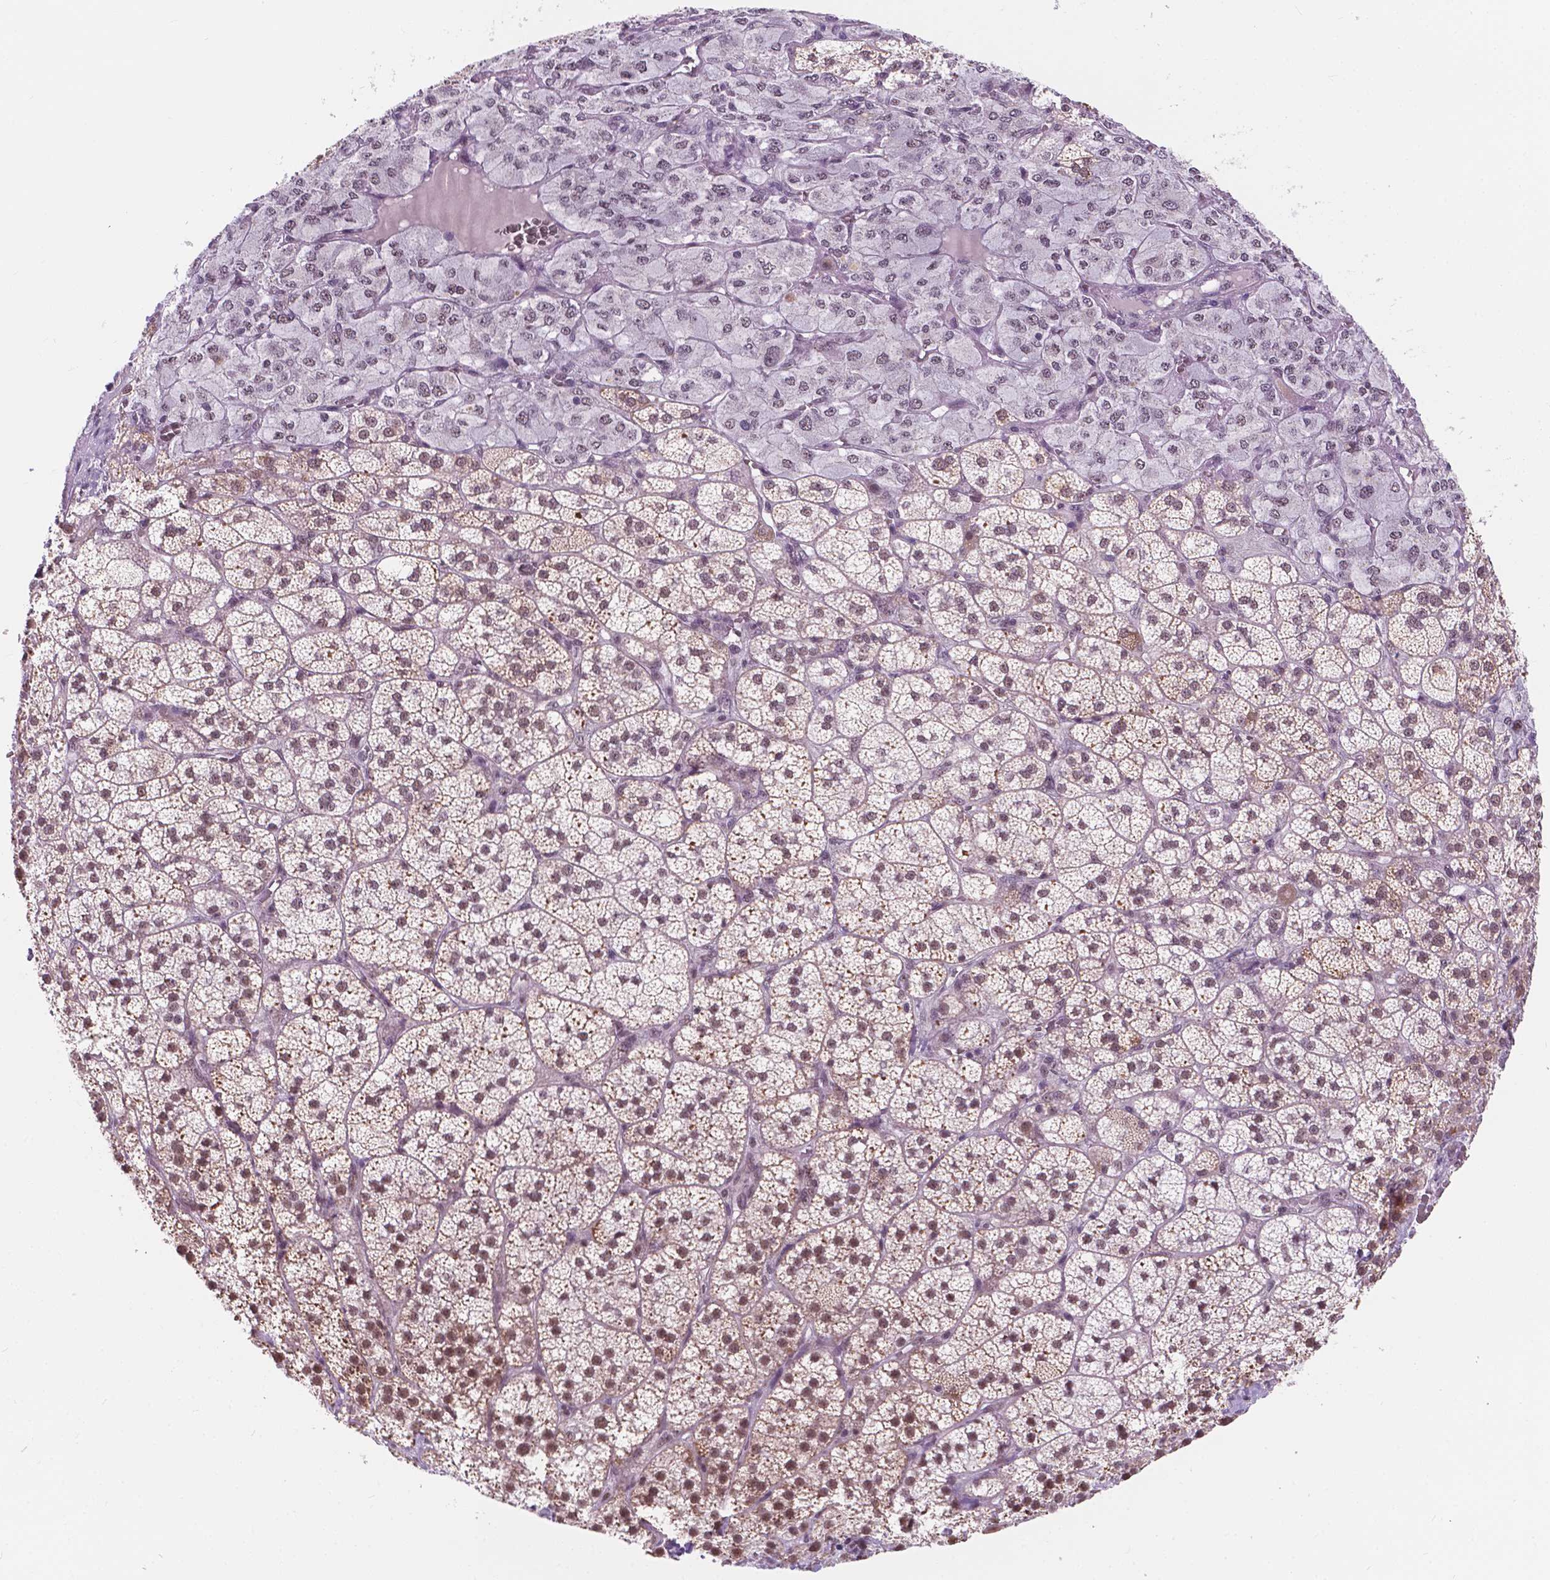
{"staining": {"intensity": "moderate", "quantity": ">75%", "location": "cytoplasmic/membranous,nuclear"}, "tissue": "adrenal gland", "cell_type": "Glandular cells", "image_type": "normal", "snomed": [{"axis": "morphology", "description": "Normal tissue, NOS"}, {"axis": "topography", "description": "Adrenal gland"}], "caption": "Protein staining of normal adrenal gland exhibits moderate cytoplasmic/membranous,nuclear positivity in approximately >75% of glandular cells. The protein of interest is shown in brown color, while the nuclei are stained blue.", "gene": "BCAS2", "patient": {"sex": "female", "age": 60}}